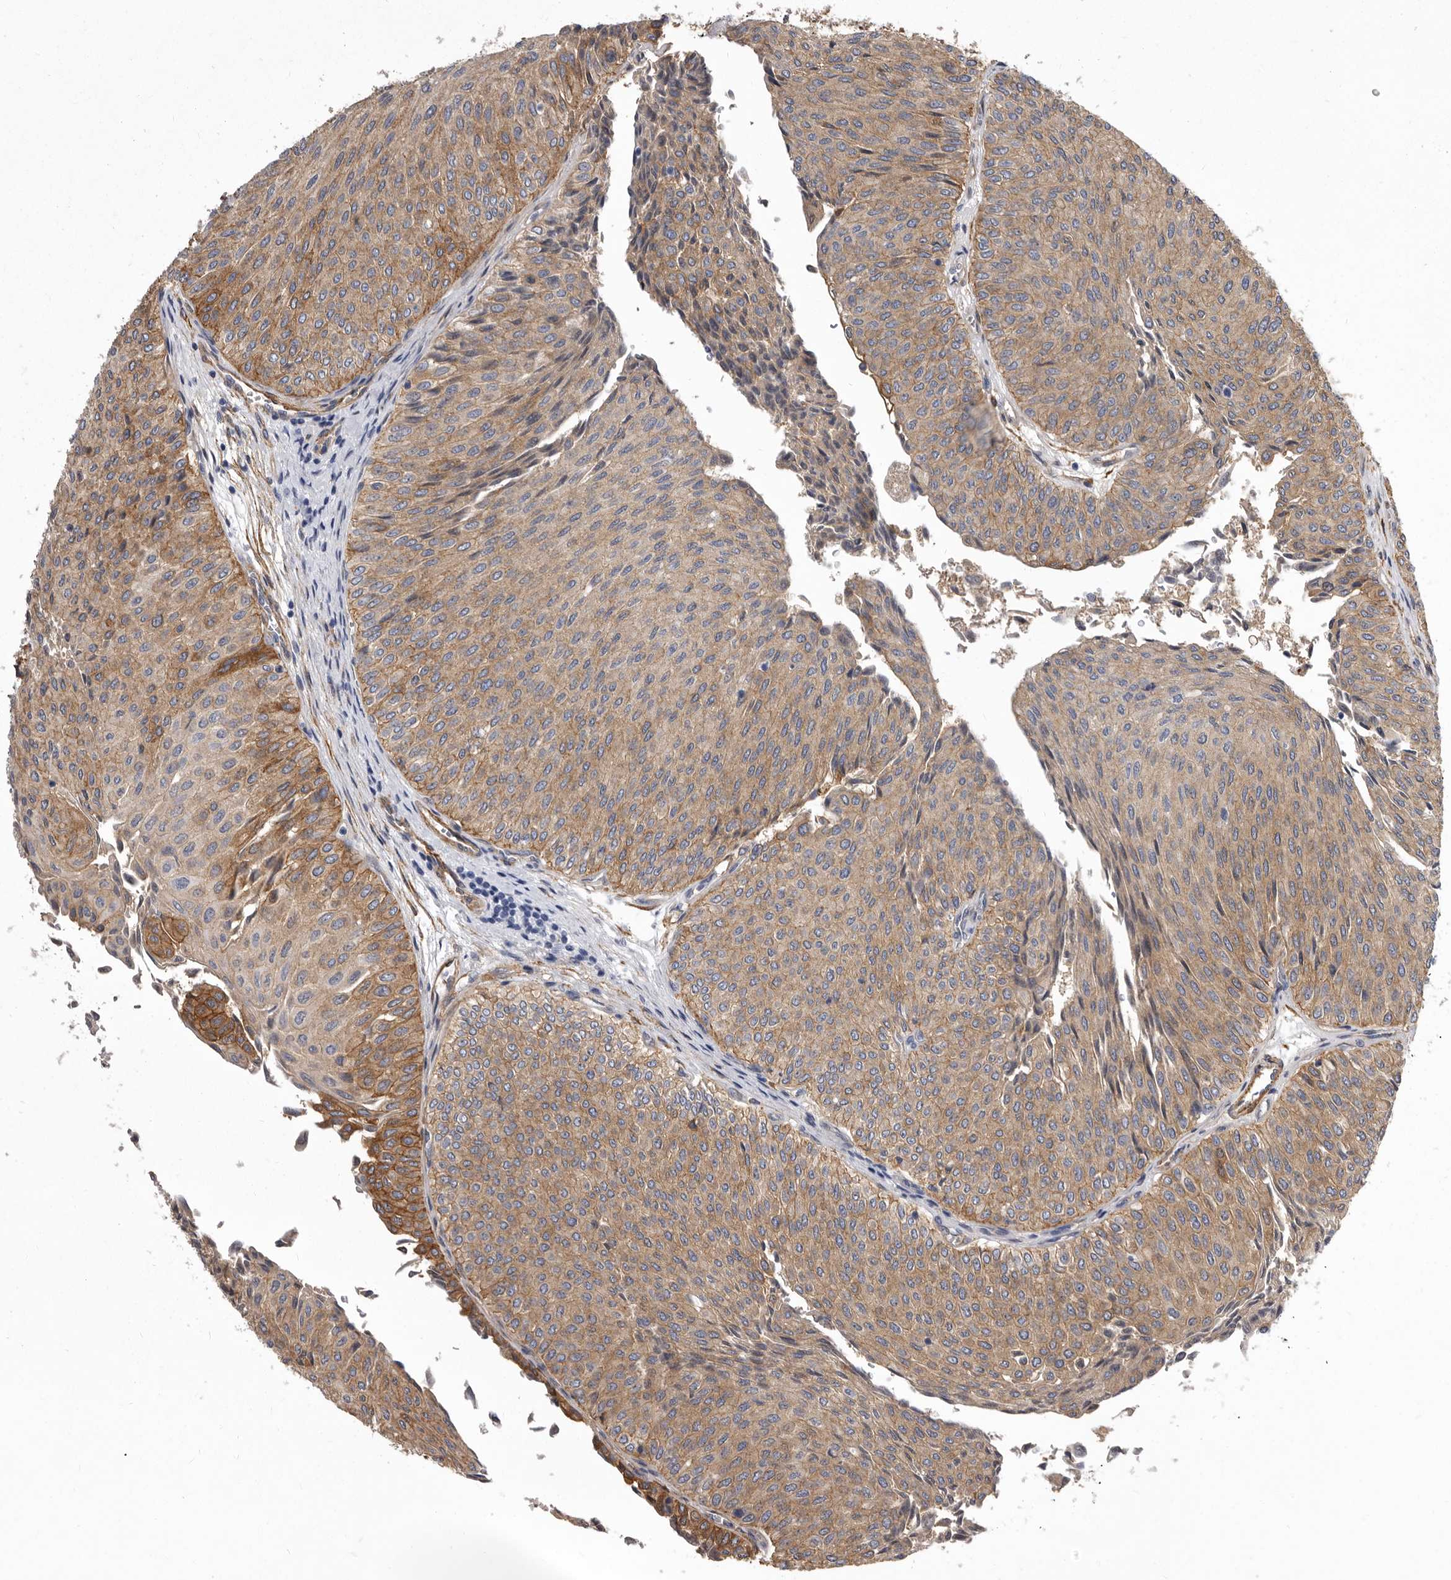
{"staining": {"intensity": "moderate", "quantity": ">75%", "location": "cytoplasmic/membranous"}, "tissue": "urothelial cancer", "cell_type": "Tumor cells", "image_type": "cancer", "snomed": [{"axis": "morphology", "description": "Urothelial carcinoma, Low grade"}, {"axis": "topography", "description": "Urinary bladder"}], "caption": "Urothelial carcinoma (low-grade) was stained to show a protein in brown. There is medium levels of moderate cytoplasmic/membranous staining in approximately >75% of tumor cells.", "gene": "ENAH", "patient": {"sex": "male", "age": 78}}